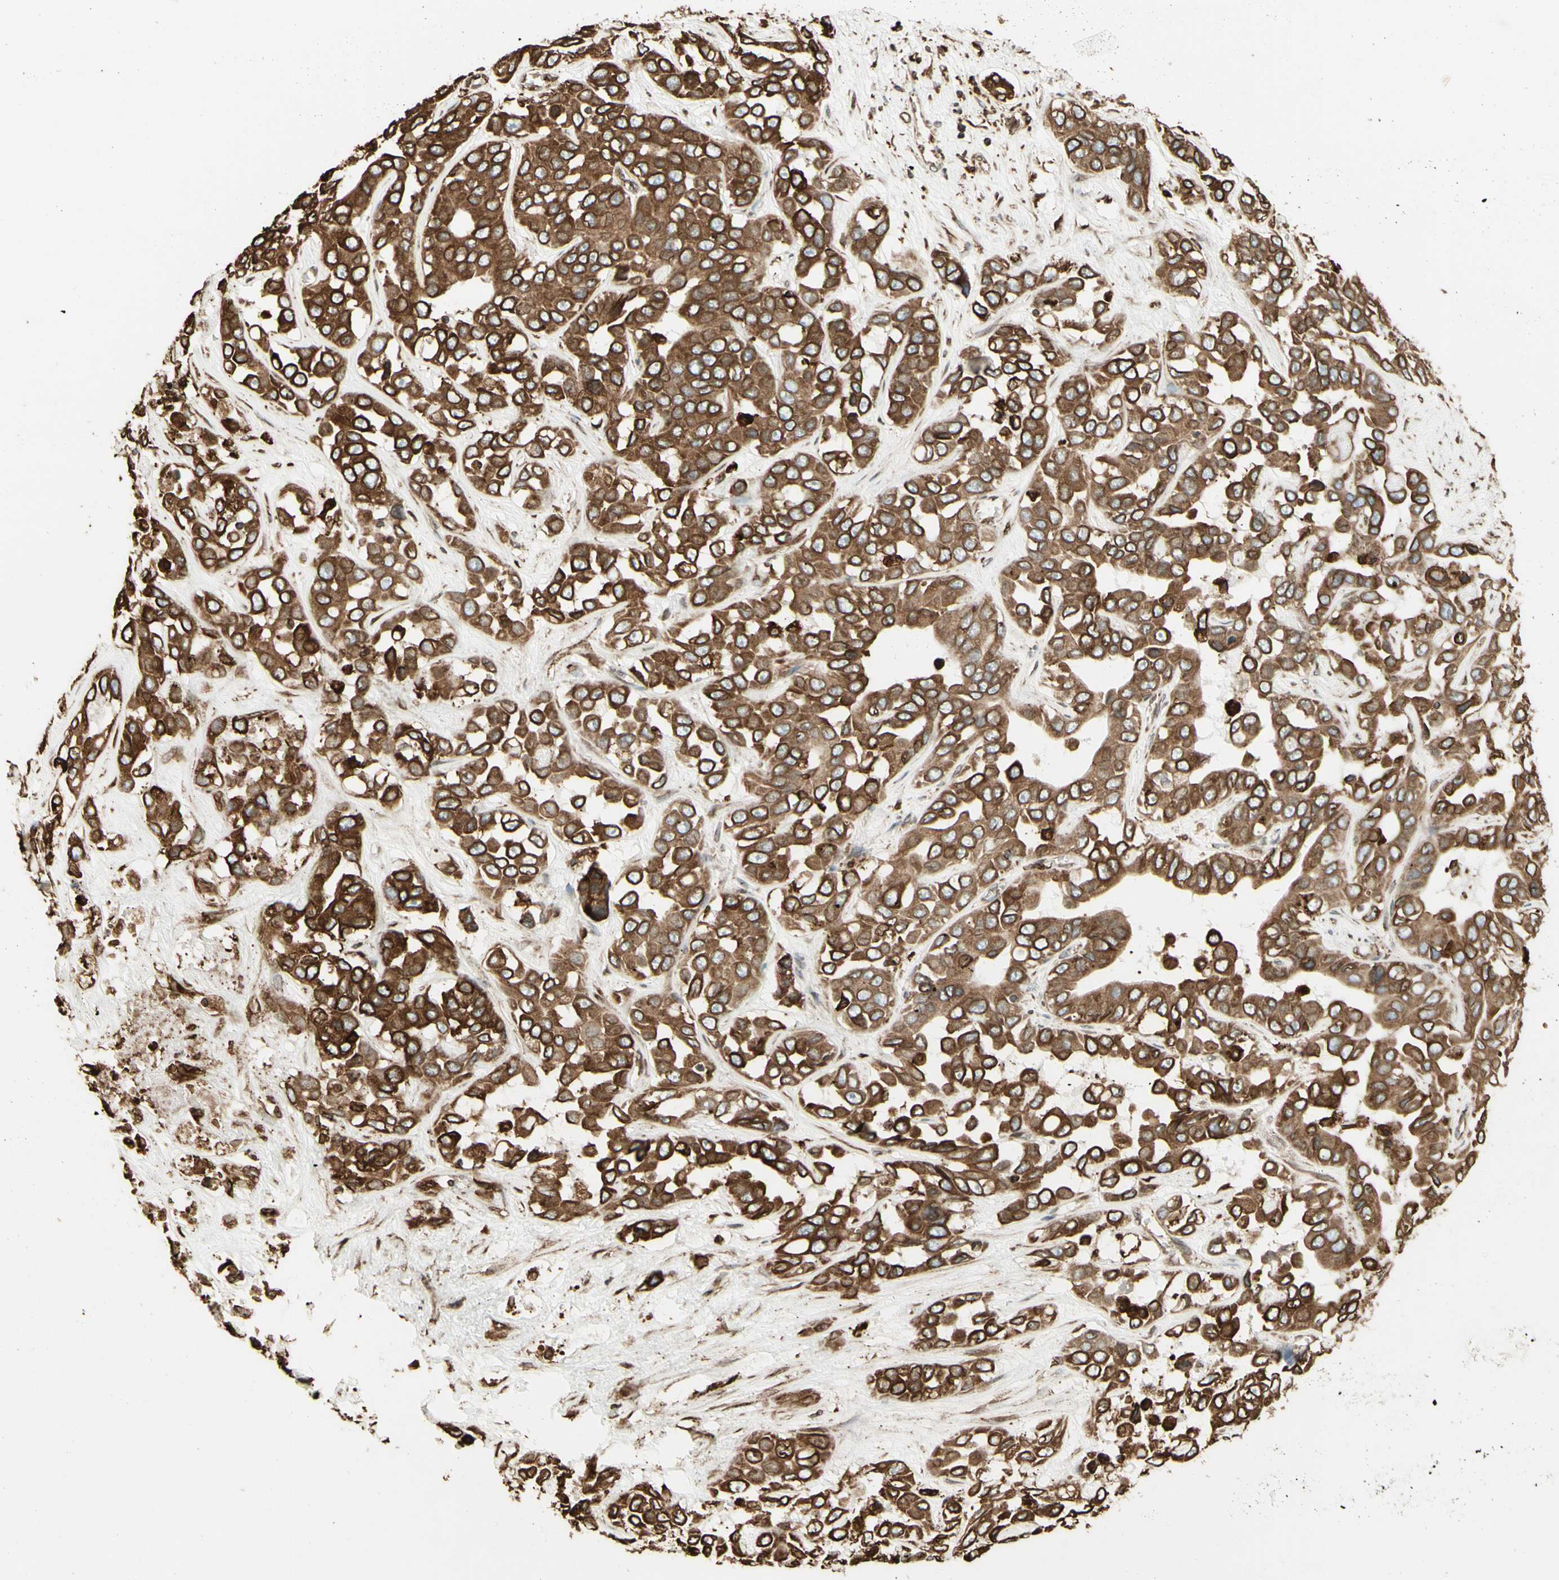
{"staining": {"intensity": "moderate", "quantity": ">75%", "location": "cytoplasmic/membranous"}, "tissue": "liver cancer", "cell_type": "Tumor cells", "image_type": "cancer", "snomed": [{"axis": "morphology", "description": "Cholangiocarcinoma"}, {"axis": "topography", "description": "Liver"}], "caption": "Immunohistochemistry (DAB (3,3'-diaminobenzidine)) staining of human cholangiocarcinoma (liver) exhibits moderate cytoplasmic/membranous protein staining in approximately >75% of tumor cells.", "gene": "CANX", "patient": {"sex": "female", "age": 52}}